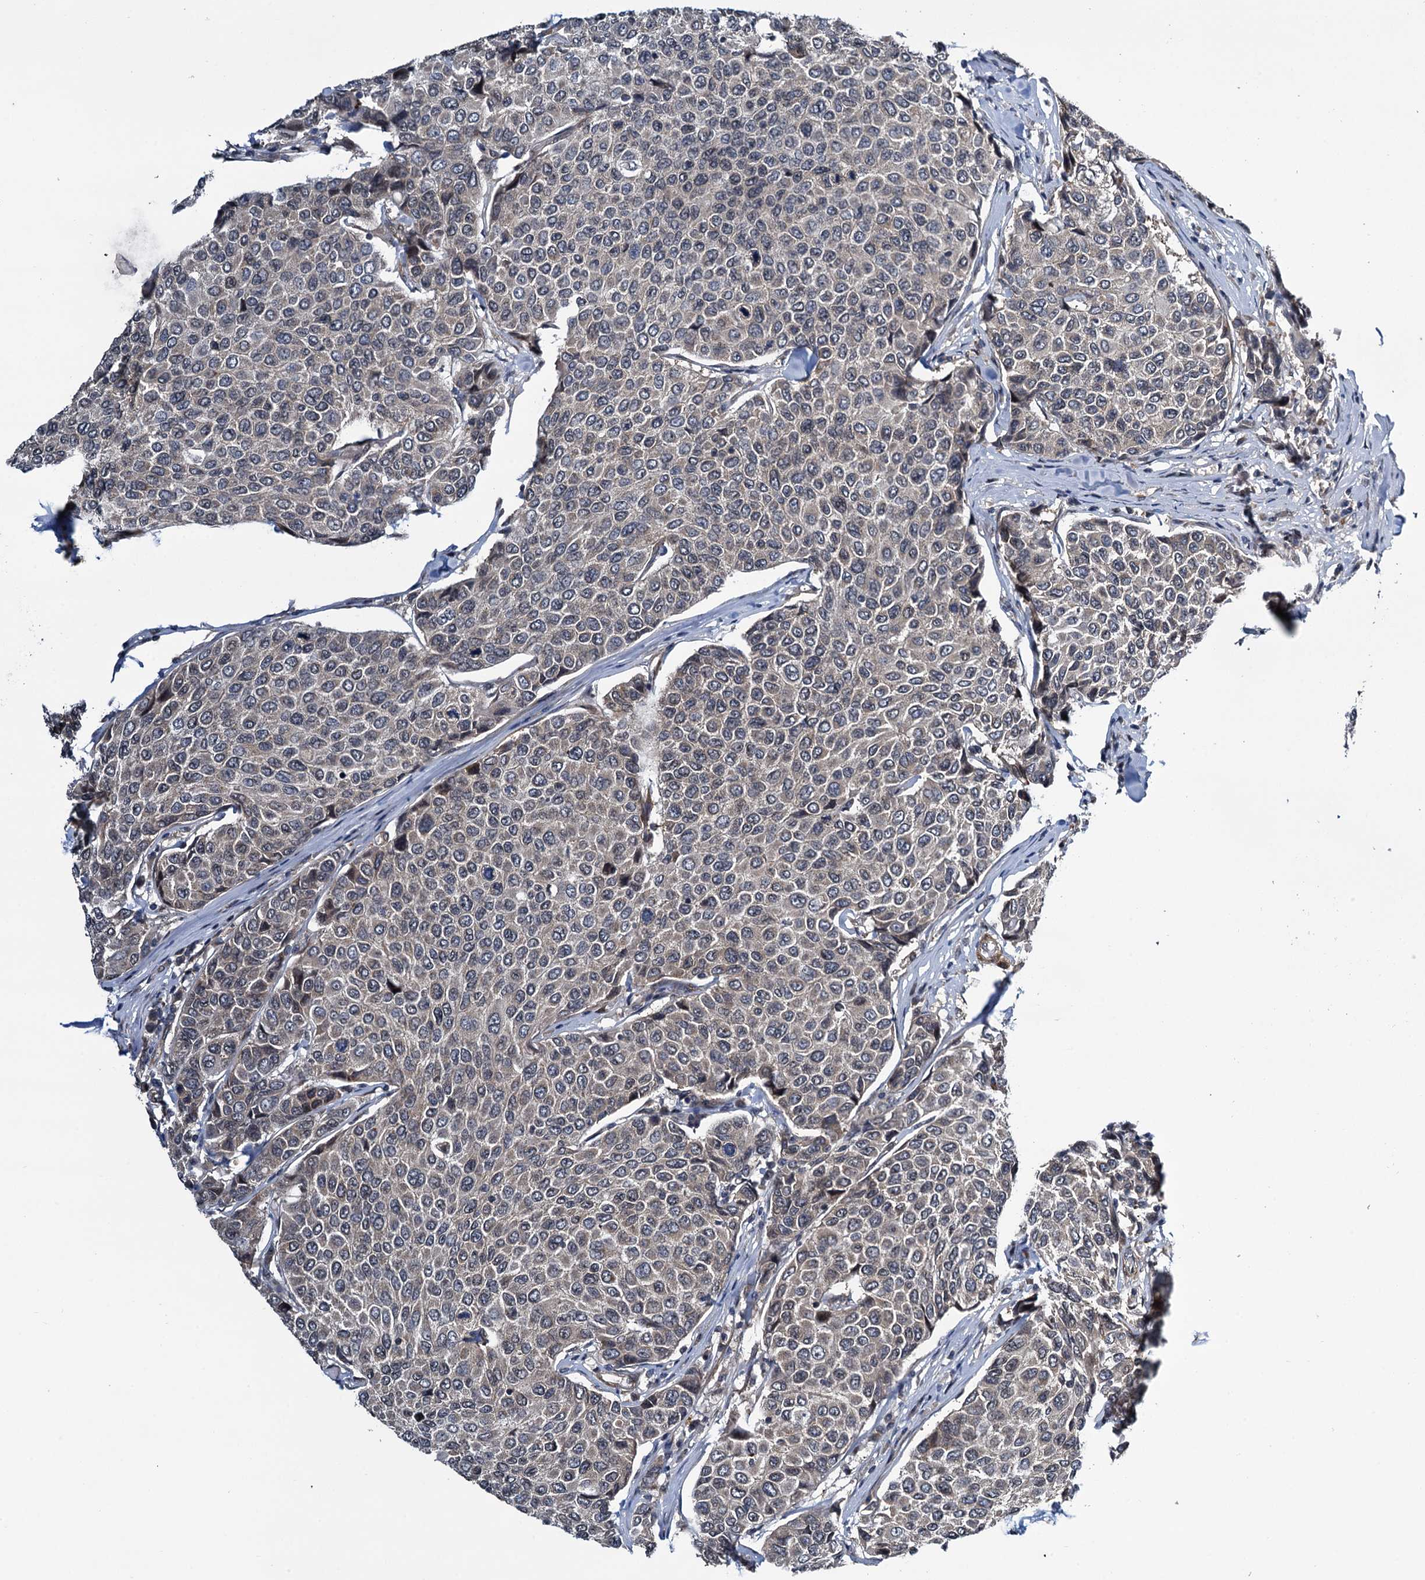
{"staining": {"intensity": "negative", "quantity": "none", "location": "none"}, "tissue": "breast cancer", "cell_type": "Tumor cells", "image_type": "cancer", "snomed": [{"axis": "morphology", "description": "Duct carcinoma"}, {"axis": "topography", "description": "Breast"}], "caption": "An immunohistochemistry histopathology image of breast cancer (invasive ductal carcinoma) is shown. There is no staining in tumor cells of breast cancer (invasive ductal carcinoma).", "gene": "ARHGAP42", "patient": {"sex": "female", "age": 55}}